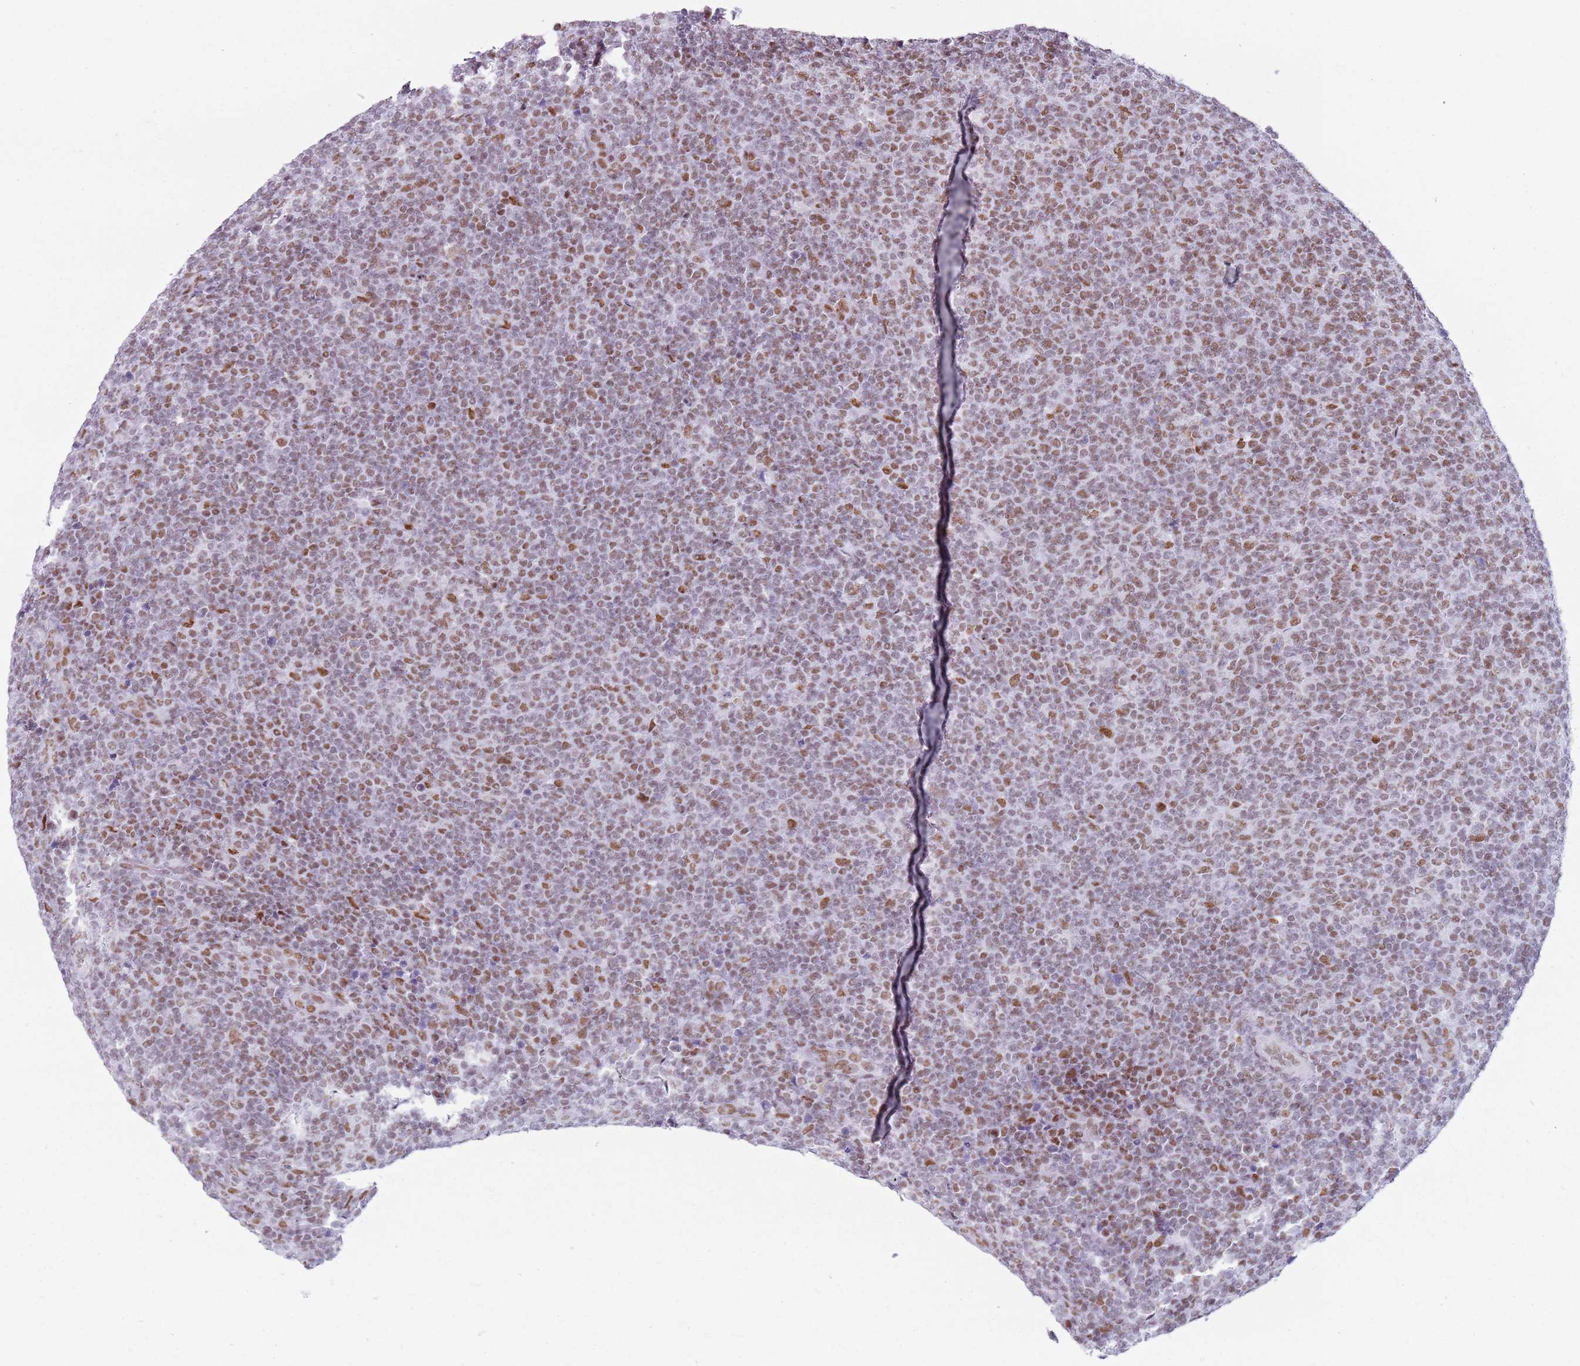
{"staining": {"intensity": "moderate", "quantity": "25%-75%", "location": "nuclear"}, "tissue": "lymphoma", "cell_type": "Tumor cells", "image_type": "cancer", "snomed": [{"axis": "morphology", "description": "Malignant lymphoma, non-Hodgkin's type, Low grade"}, {"axis": "topography", "description": "Lymph node"}], "caption": "Protein staining displays moderate nuclear staining in approximately 25%-75% of tumor cells in low-grade malignant lymphoma, non-Hodgkin's type.", "gene": "FAM104B", "patient": {"sex": "male", "age": 66}}